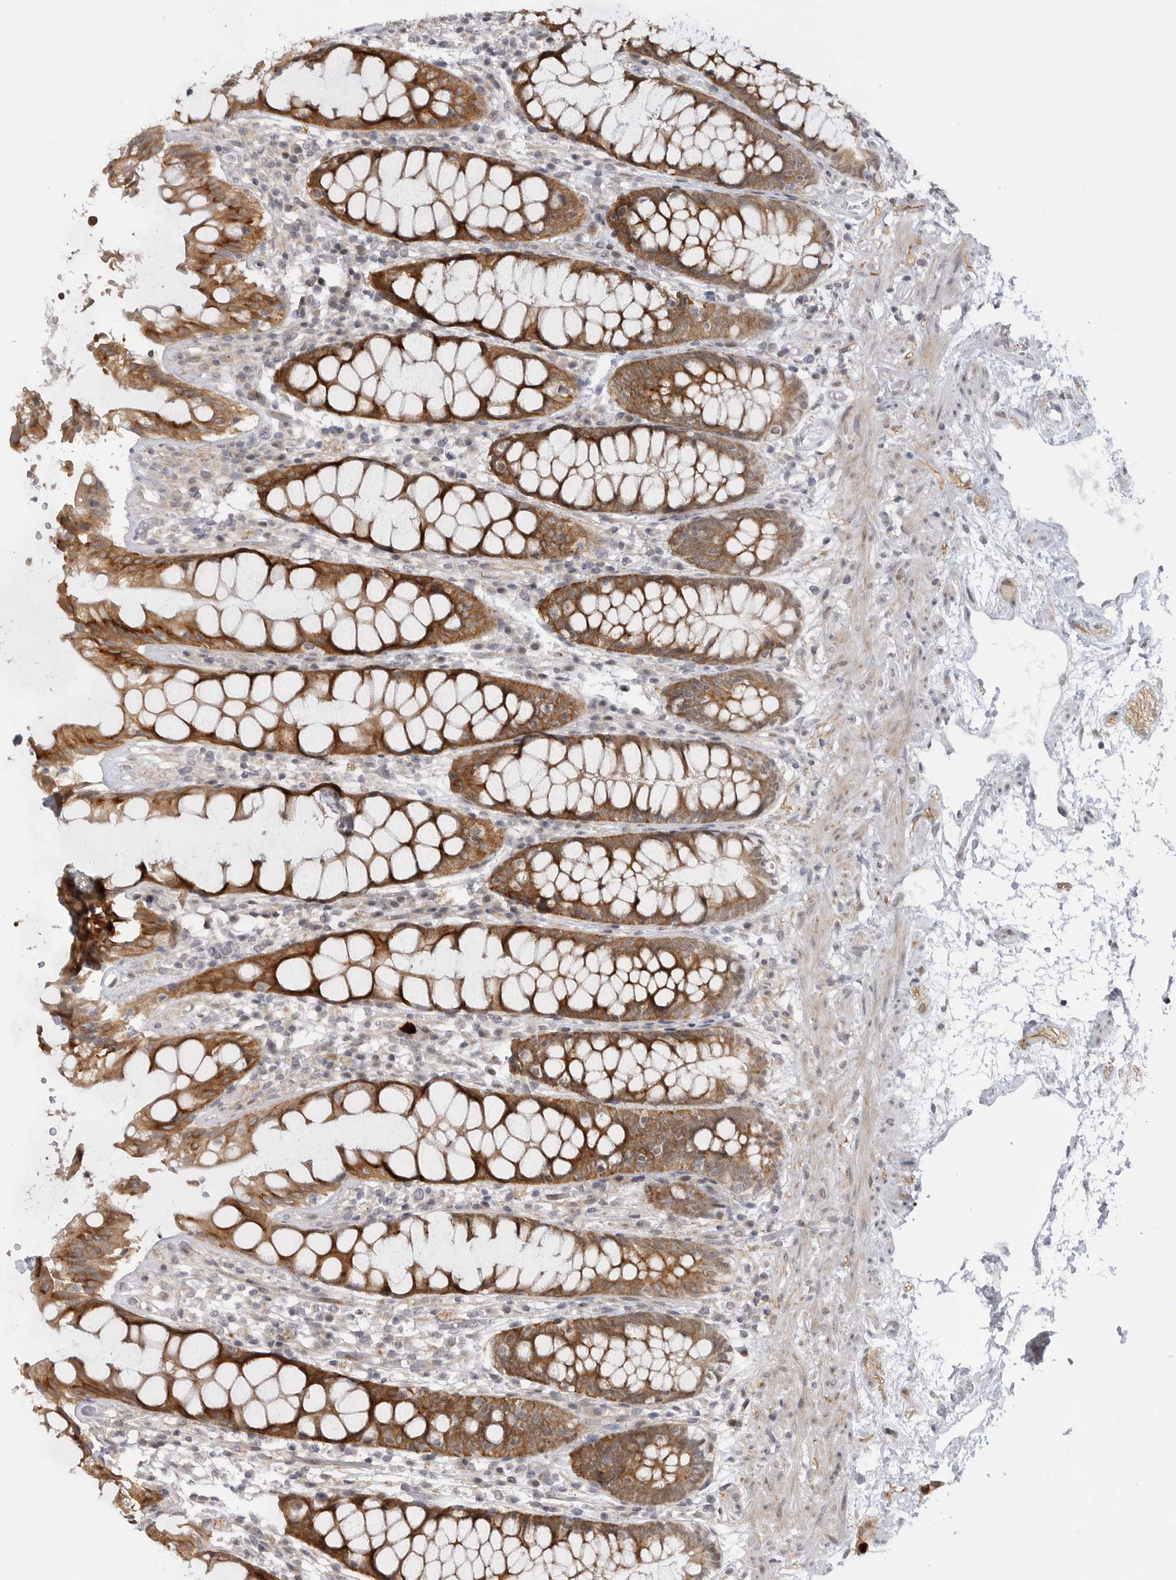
{"staining": {"intensity": "strong", "quantity": ">75%", "location": "cytoplasmic/membranous"}, "tissue": "rectum", "cell_type": "Glandular cells", "image_type": "normal", "snomed": [{"axis": "morphology", "description": "Normal tissue, NOS"}, {"axis": "topography", "description": "Rectum"}], "caption": "A photomicrograph of human rectum stained for a protein exhibits strong cytoplasmic/membranous brown staining in glandular cells.", "gene": "GGT6", "patient": {"sex": "male", "age": 64}}